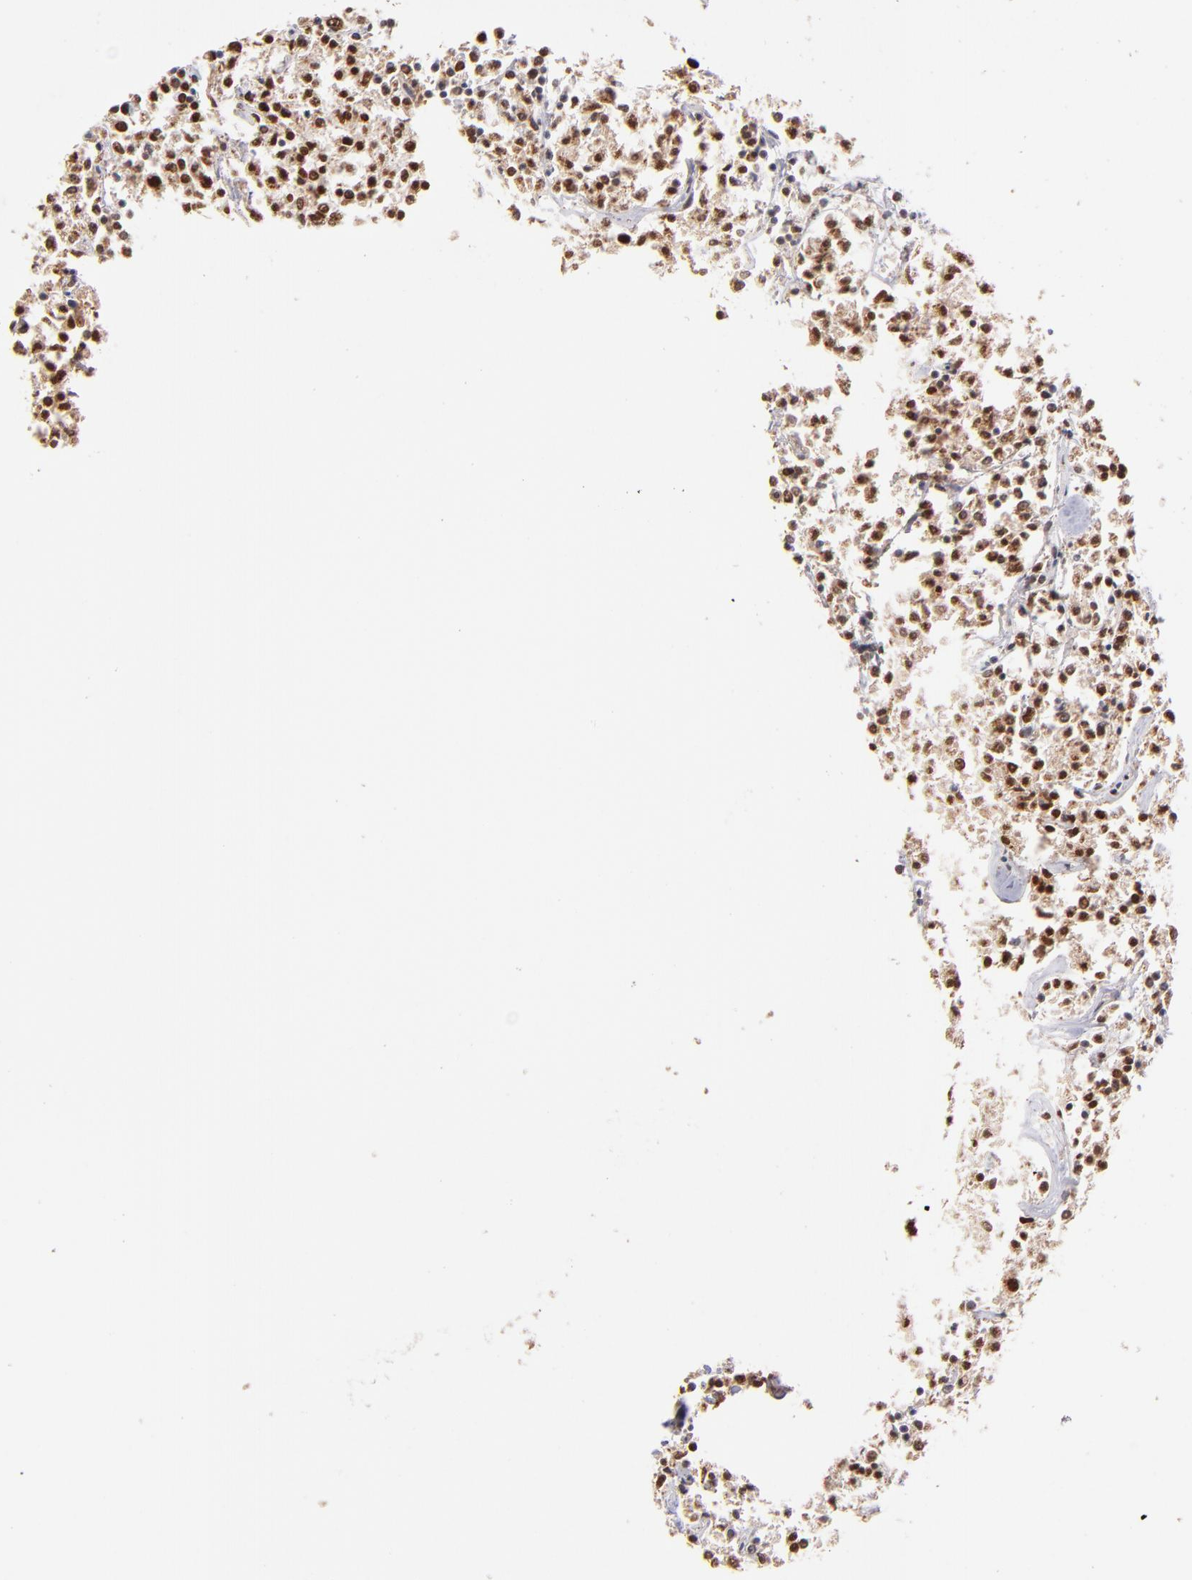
{"staining": {"intensity": "moderate", "quantity": ">75%", "location": "cytoplasmic/membranous,nuclear"}, "tissue": "lymphoma", "cell_type": "Tumor cells", "image_type": "cancer", "snomed": [{"axis": "morphology", "description": "Malignant lymphoma, non-Hodgkin's type, Low grade"}, {"axis": "topography", "description": "Small intestine"}], "caption": "Immunohistochemical staining of lymphoma reveals medium levels of moderate cytoplasmic/membranous and nuclear protein positivity in approximately >75% of tumor cells. The staining is performed using DAB (3,3'-diaminobenzidine) brown chromogen to label protein expression. The nuclei are counter-stained blue using hematoxylin.", "gene": "TOP1MT", "patient": {"sex": "female", "age": 59}}